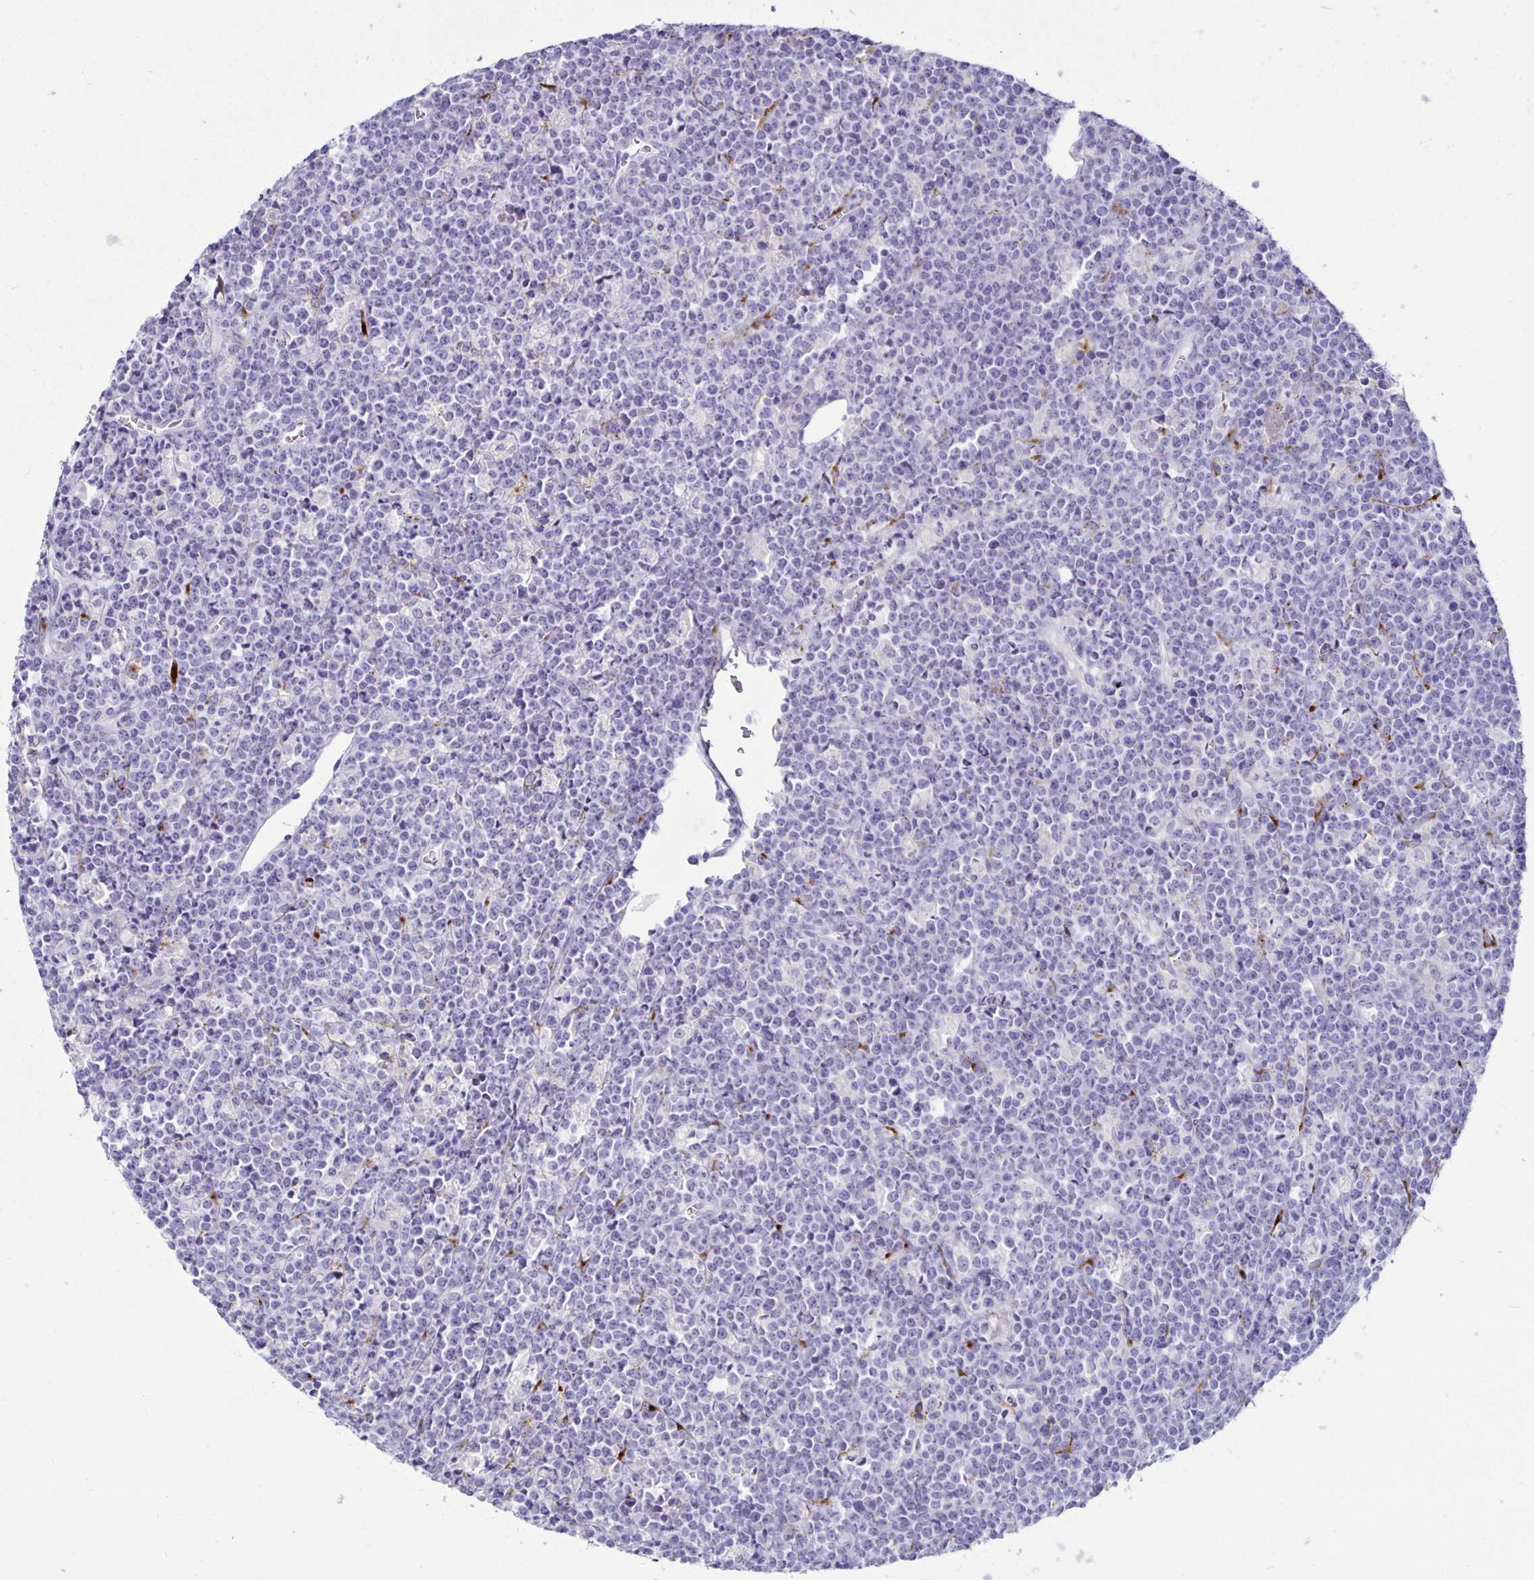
{"staining": {"intensity": "negative", "quantity": "none", "location": "none"}, "tissue": "lymphoma", "cell_type": "Tumor cells", "image_type": "cancer", "snomed": [{"axis": "morphology", "description": "Malignant lymphoma, non-Hodgkin's type, High grade"}, {"axis": "topography", "description": "Ovary"}], "caption": "The immunohistochemistry (IHC) histopathology image has no significant staining in tumor cells of lymphoma tissue.", "gene": "TIMP1", "patient": {"sex": "female", "age": 56}}